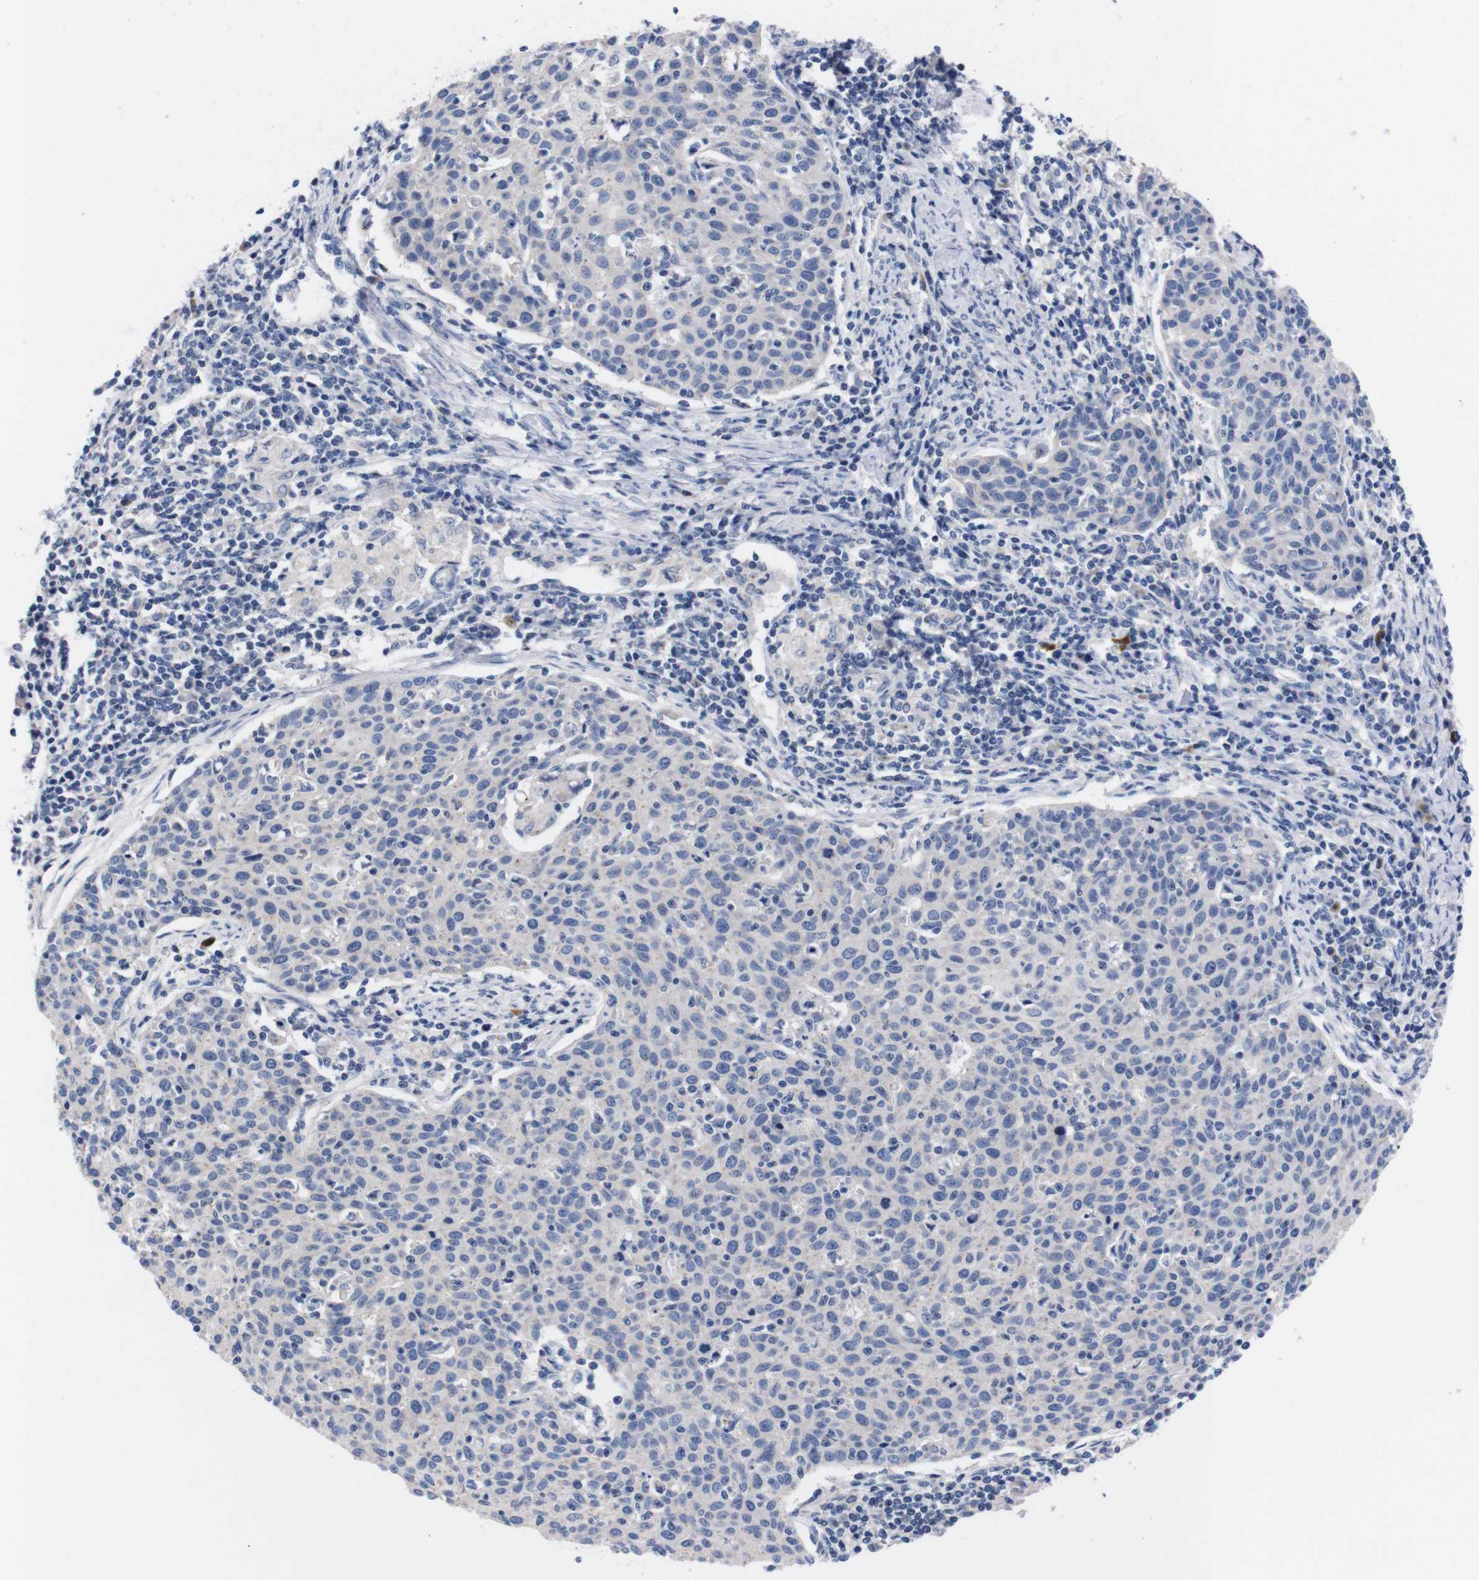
{"staining": {"intensity": "negative", "quantity": "none", "location": "none"}, "tissue": "cervical cancer", "cell_type": "Tumor cells", "image_type": "cancer", "snomed": [{"axis": "morphology", "description": "Squamous cell carcinoma, NOS"}, {"axis": "topography", "description": "Cervix"}], "caption": "Tumor cells are negative for protein expression in human squamous cell carcinoma (cervical).", "gene": "FAM210A", "patient": {"sex": "female", "age": 38}}